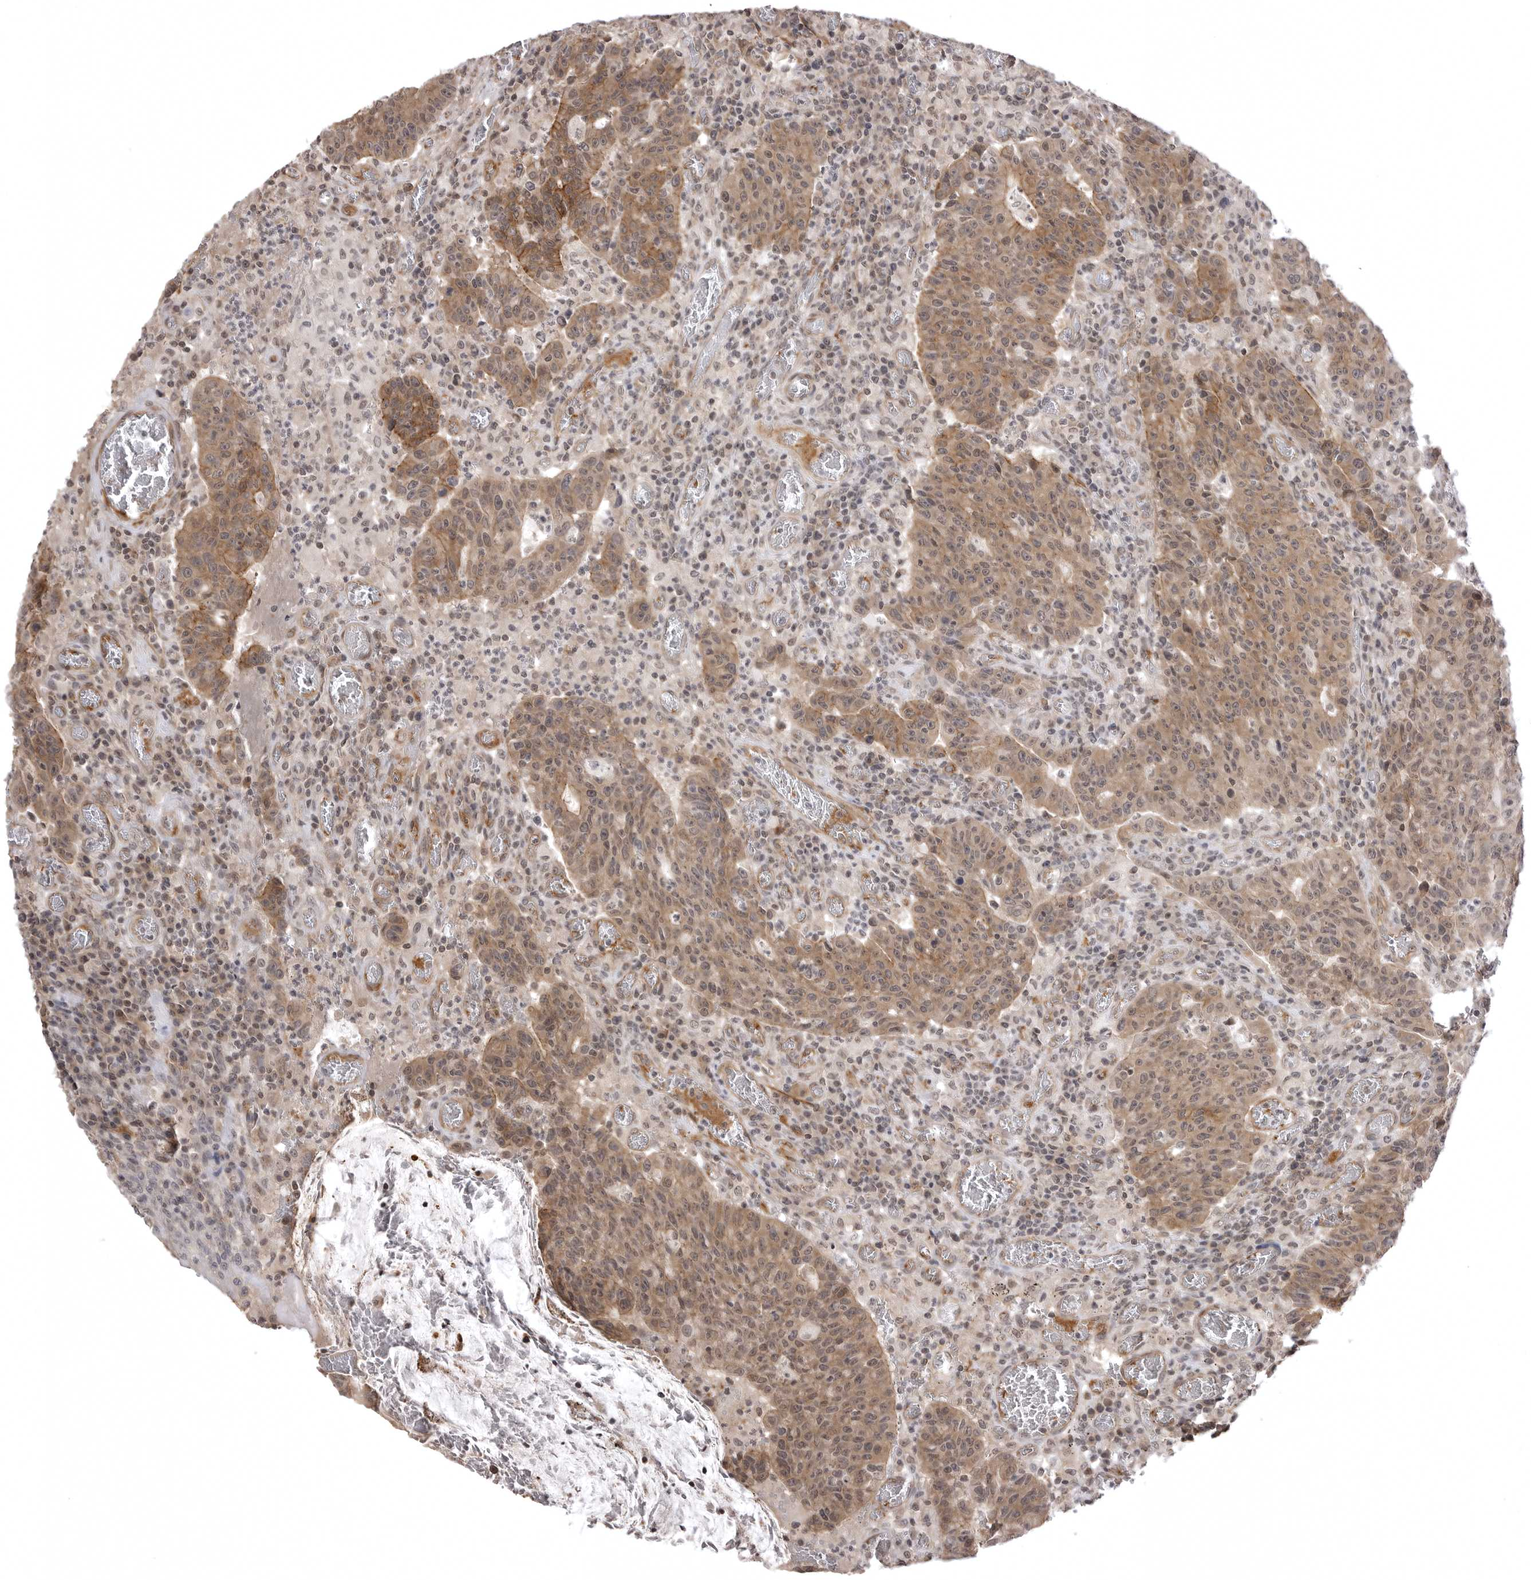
{"staining": {"intensity": "moderate", "quantity": "25%-75%", "location": "cytoplasmic/membranous"}, "tissue": "colorectal cancer", "cell_type": "Tumor cells", "image_type": "cancer", "snomed": [{"axis": "morphology", "description": "Adenocarcinoma, NOS"}, {"axis": "topography", "description": "Colon"}], "caption": "Protein analysis of colorectal adenocarcinoma tissue reveals moderate cytoplasmic/membranous expression in about 25%-75% of tumor cells.", "gene": "SORBS1", "patient": {"sex": "female", "age": 75}}